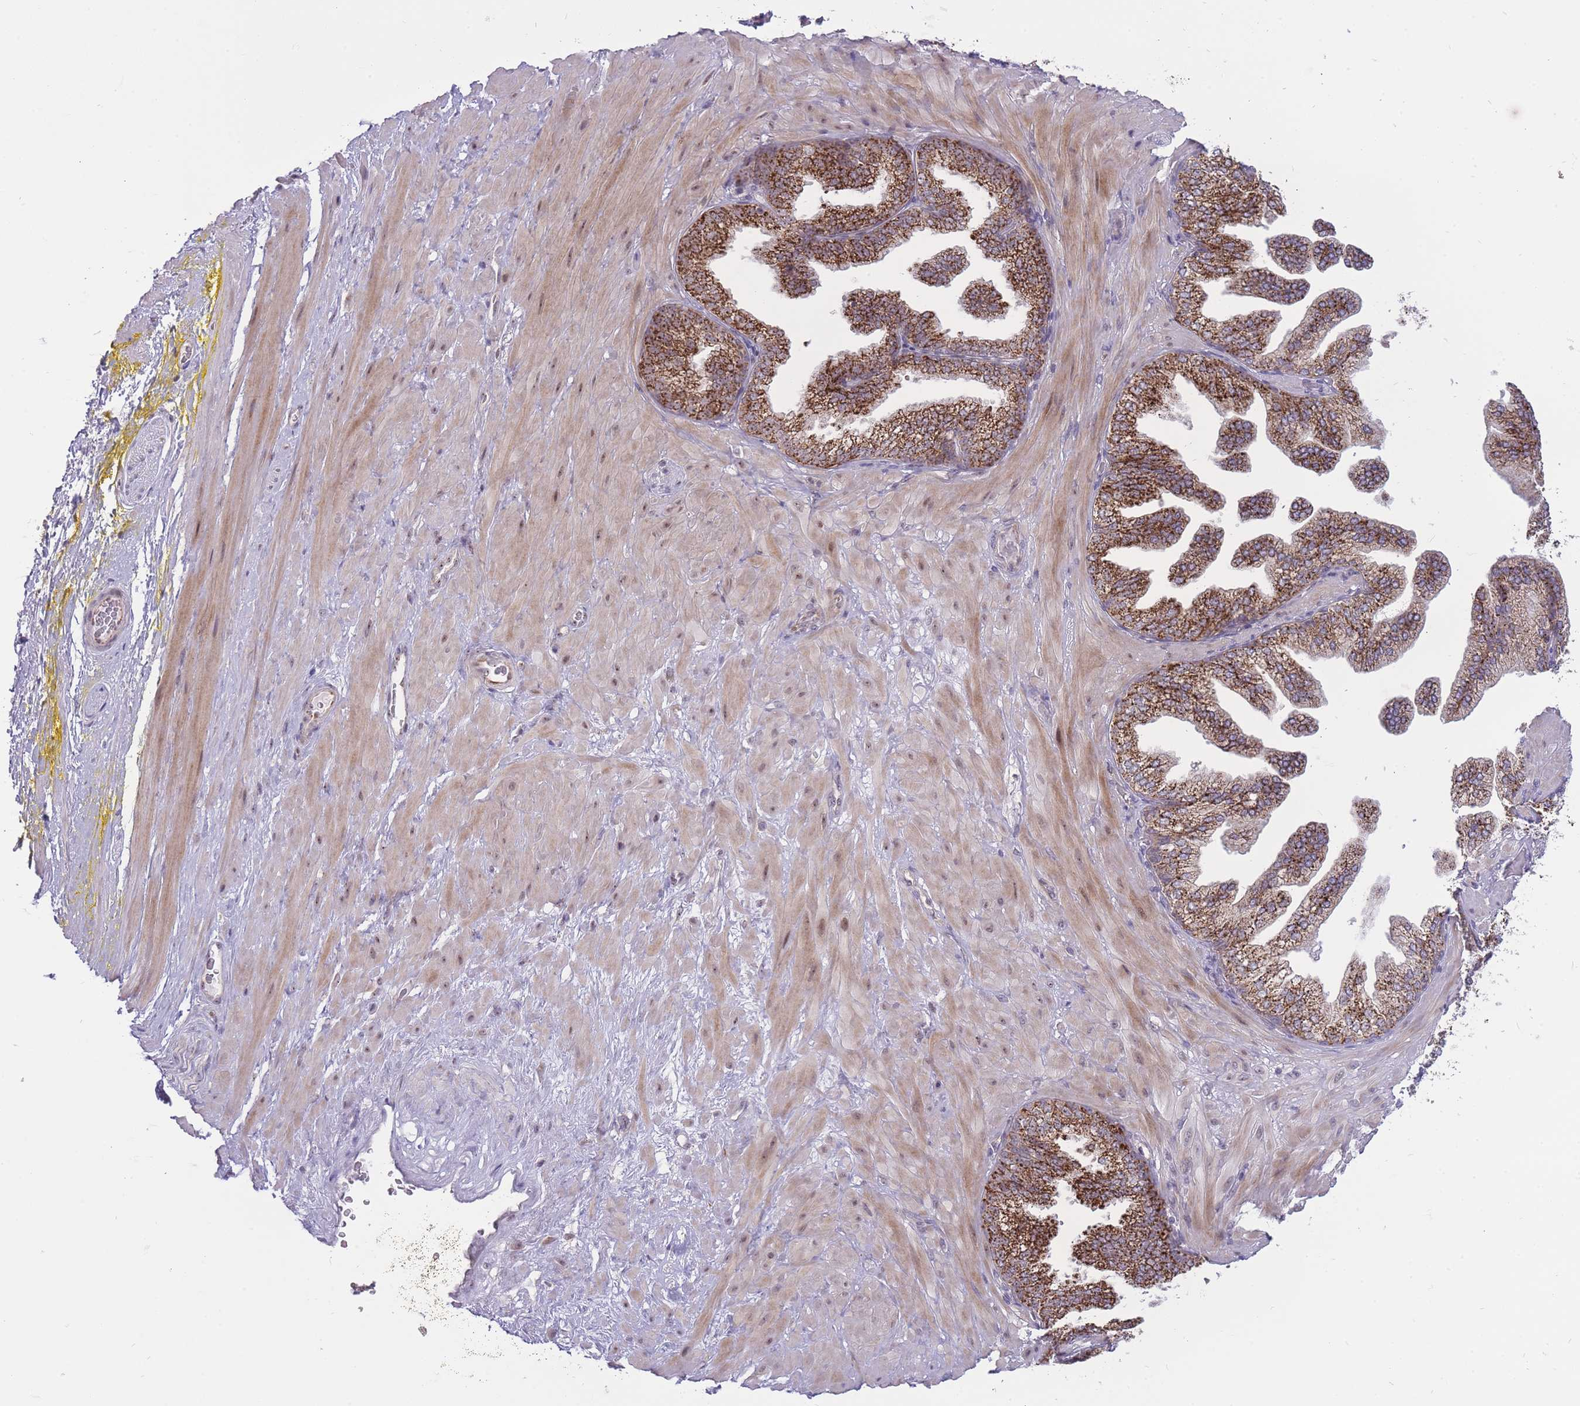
{"staining": {"intensity": "negative", "quantity": "none", "location": "none"}, "tissue": "adipose tissue", "cell_type": "Adipocytes", "image_type": "normal", "snomed": [{"axis": "morphology", "description": "Normal tissue, NOS"}, {"axis": "morphology", "description": "Adenocarcinoma, Low grade"}, {"axis": "topography", "description": "Prostate"}, {"axis": "topography", "description": "Peripheral nerve tissue"}], "caption": "This histopathology image is of unremarkable adipose tissue stained with immunohistochemistry (IHC) to label a protein in brown with the nuclei are counter-stained blue. There is no expression in adipocytes.", "gene": "MCIDAS", "patient": {"sex": "male", "age": 63}}